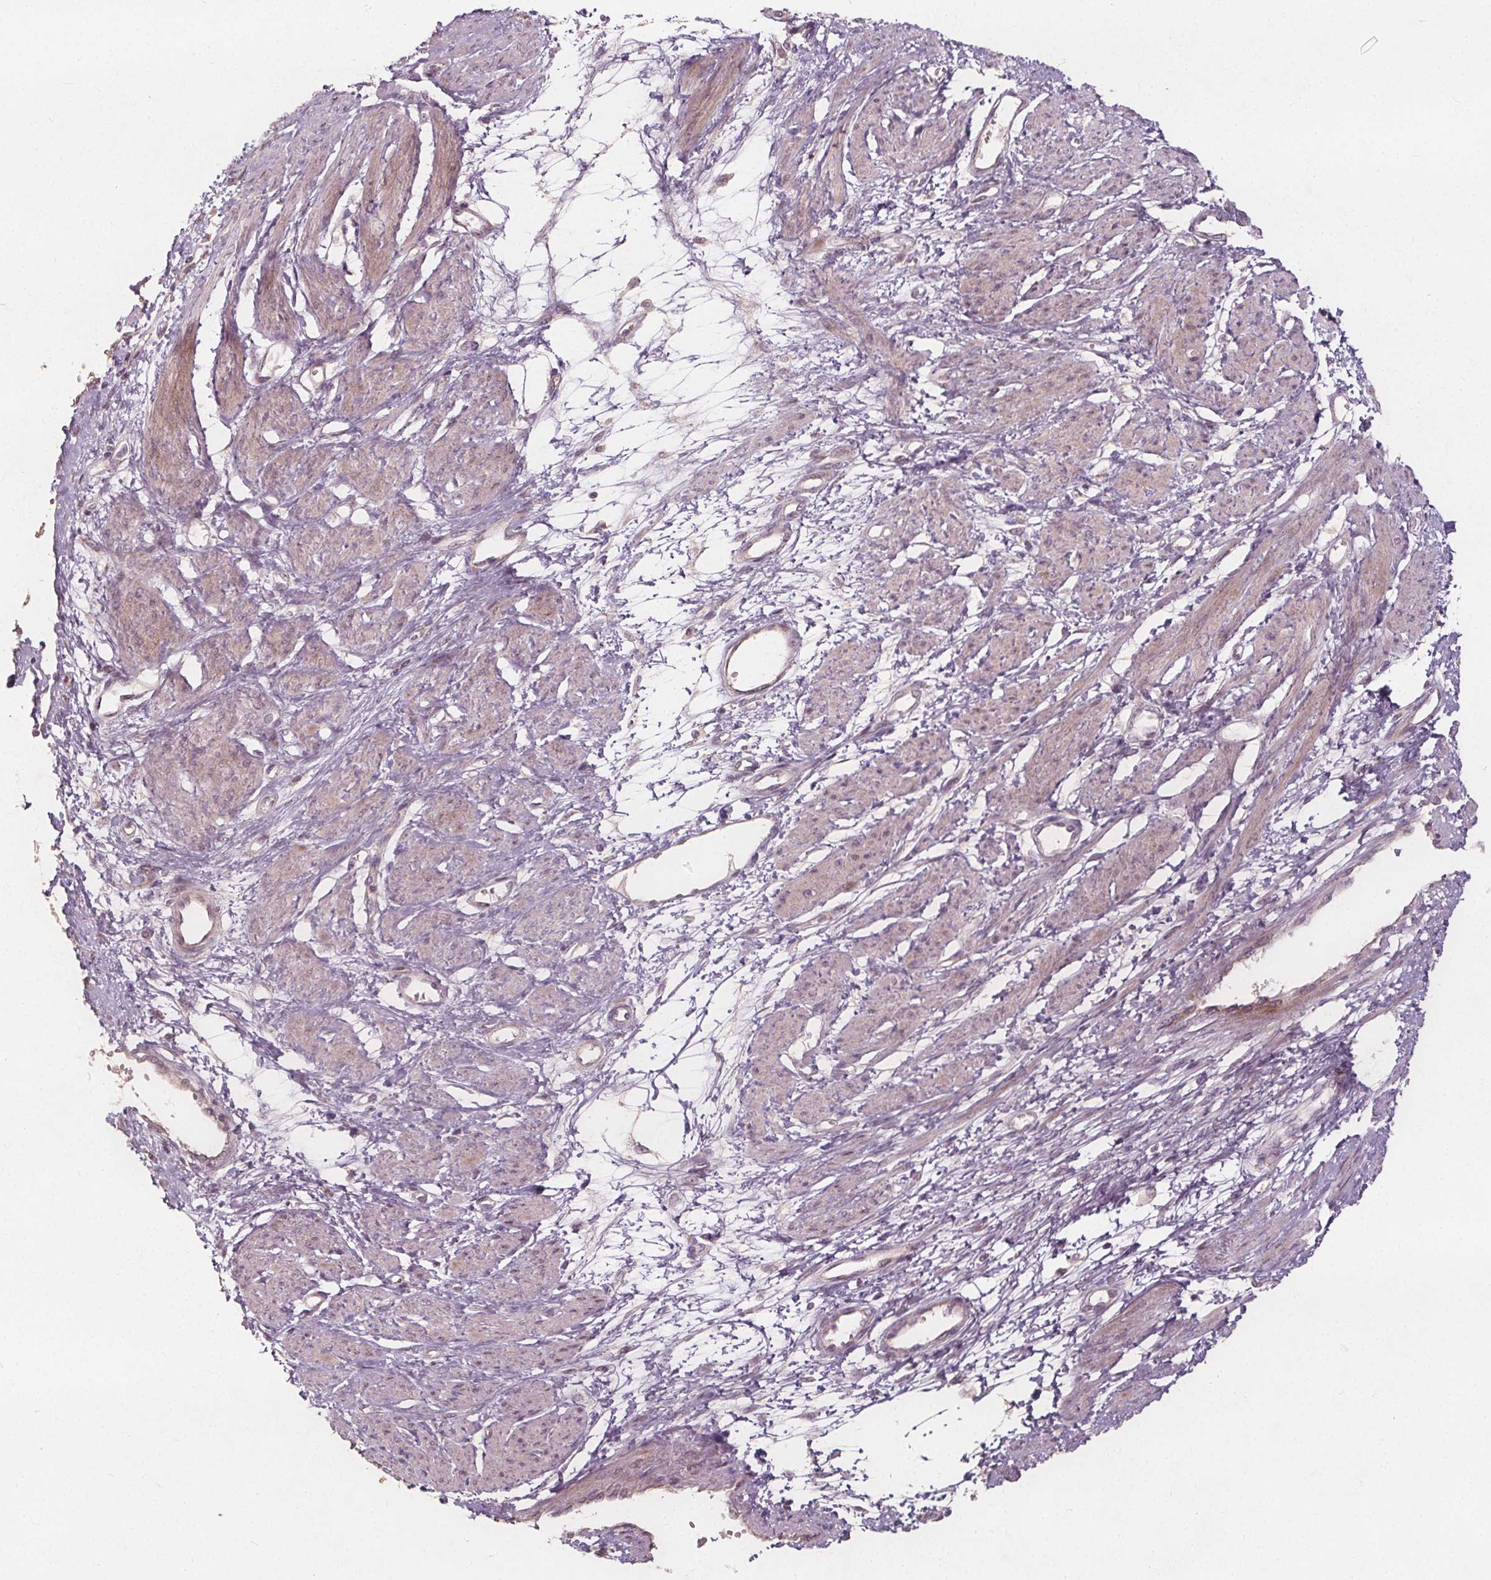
{"staining": {"intensity": "weak", "quantity": "25%-75%", "location": "cytoplasmic/membranous"}, "tissue": "smooth muscle", "cell_type": "Smooth muscle cells", "image_type": "normal", "snomed": [{"axis": "morphology", "description": "Normal tissue, NOS"}, {"axis": "topography", "description": "Smooth muscle"}, {"axis": "topography", "description": "Uterus"}], "caption": "IHC micrograph of normal smooth muscle stained for a protein (brown), which exhibits low levels of weak cytoplasmic/membranous expression in about 25%-75% of smooth muscle cells.", "gene": "PTPRT", "patient": {"sex": "female", "age": 39}}